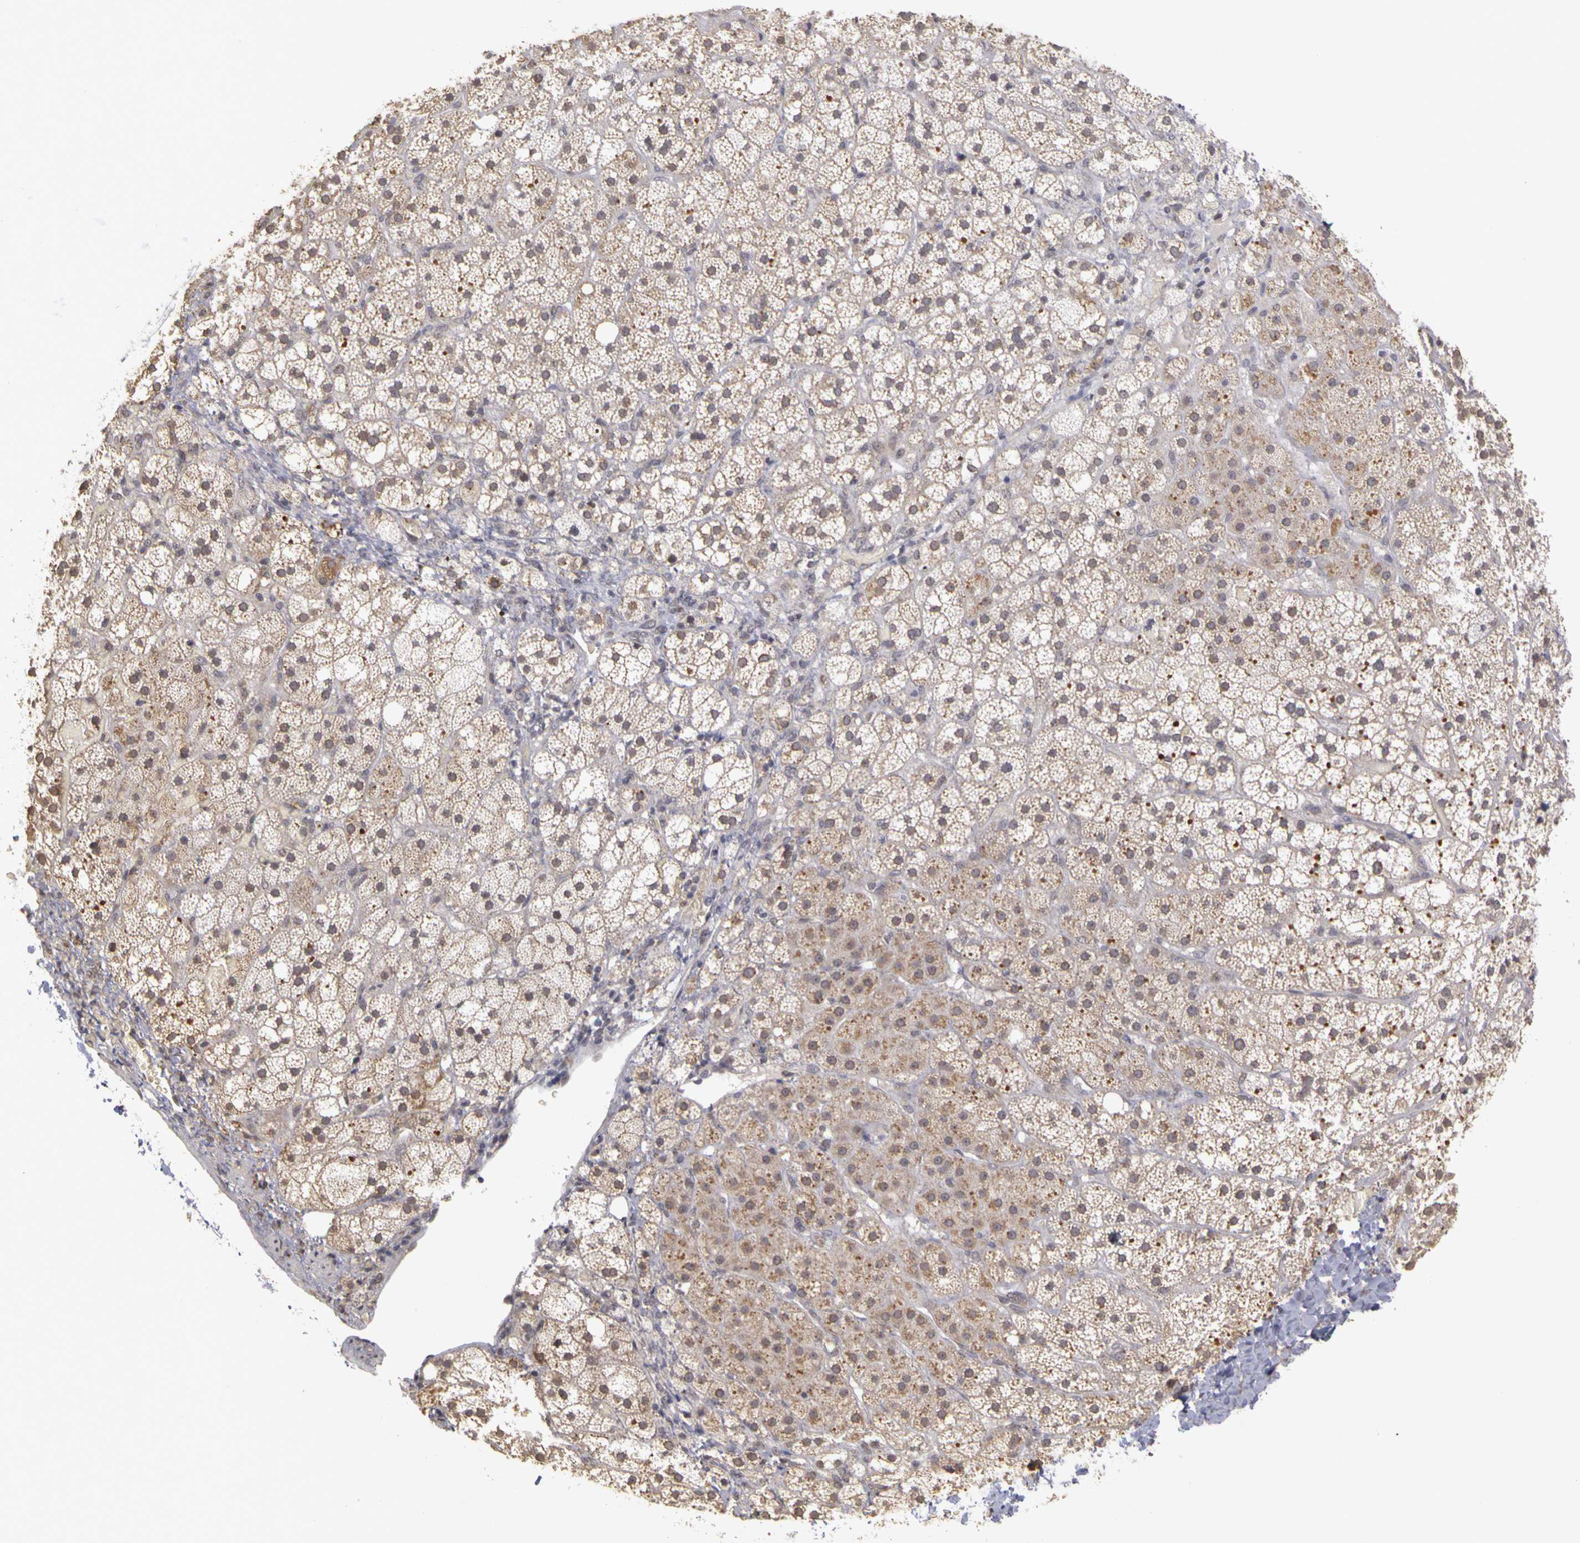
{"staining": {"intensity": "weak", "quantity": "25%-75%", "location": "cytoplasmic/membranous"}, "tissue": "adrenal gland", "cell_type": "Glandular cells", "image_type": "normal", "snomed": [{"axis": "morphology", "description": "Normal tissue, NOS"}, {"axis": "topography", "description": "Adrenal gland"}], "caption": "Protein staining by immunohistochemistry exhibits weak cytoplasmic/membranous expression in approximately 25%-75% of glandular cells in normal adrenal gland. (IHC, brightfield microscopy, high magnification).", "gene": "FRMD7", "patient": {"sex": "male", "age": 53}}